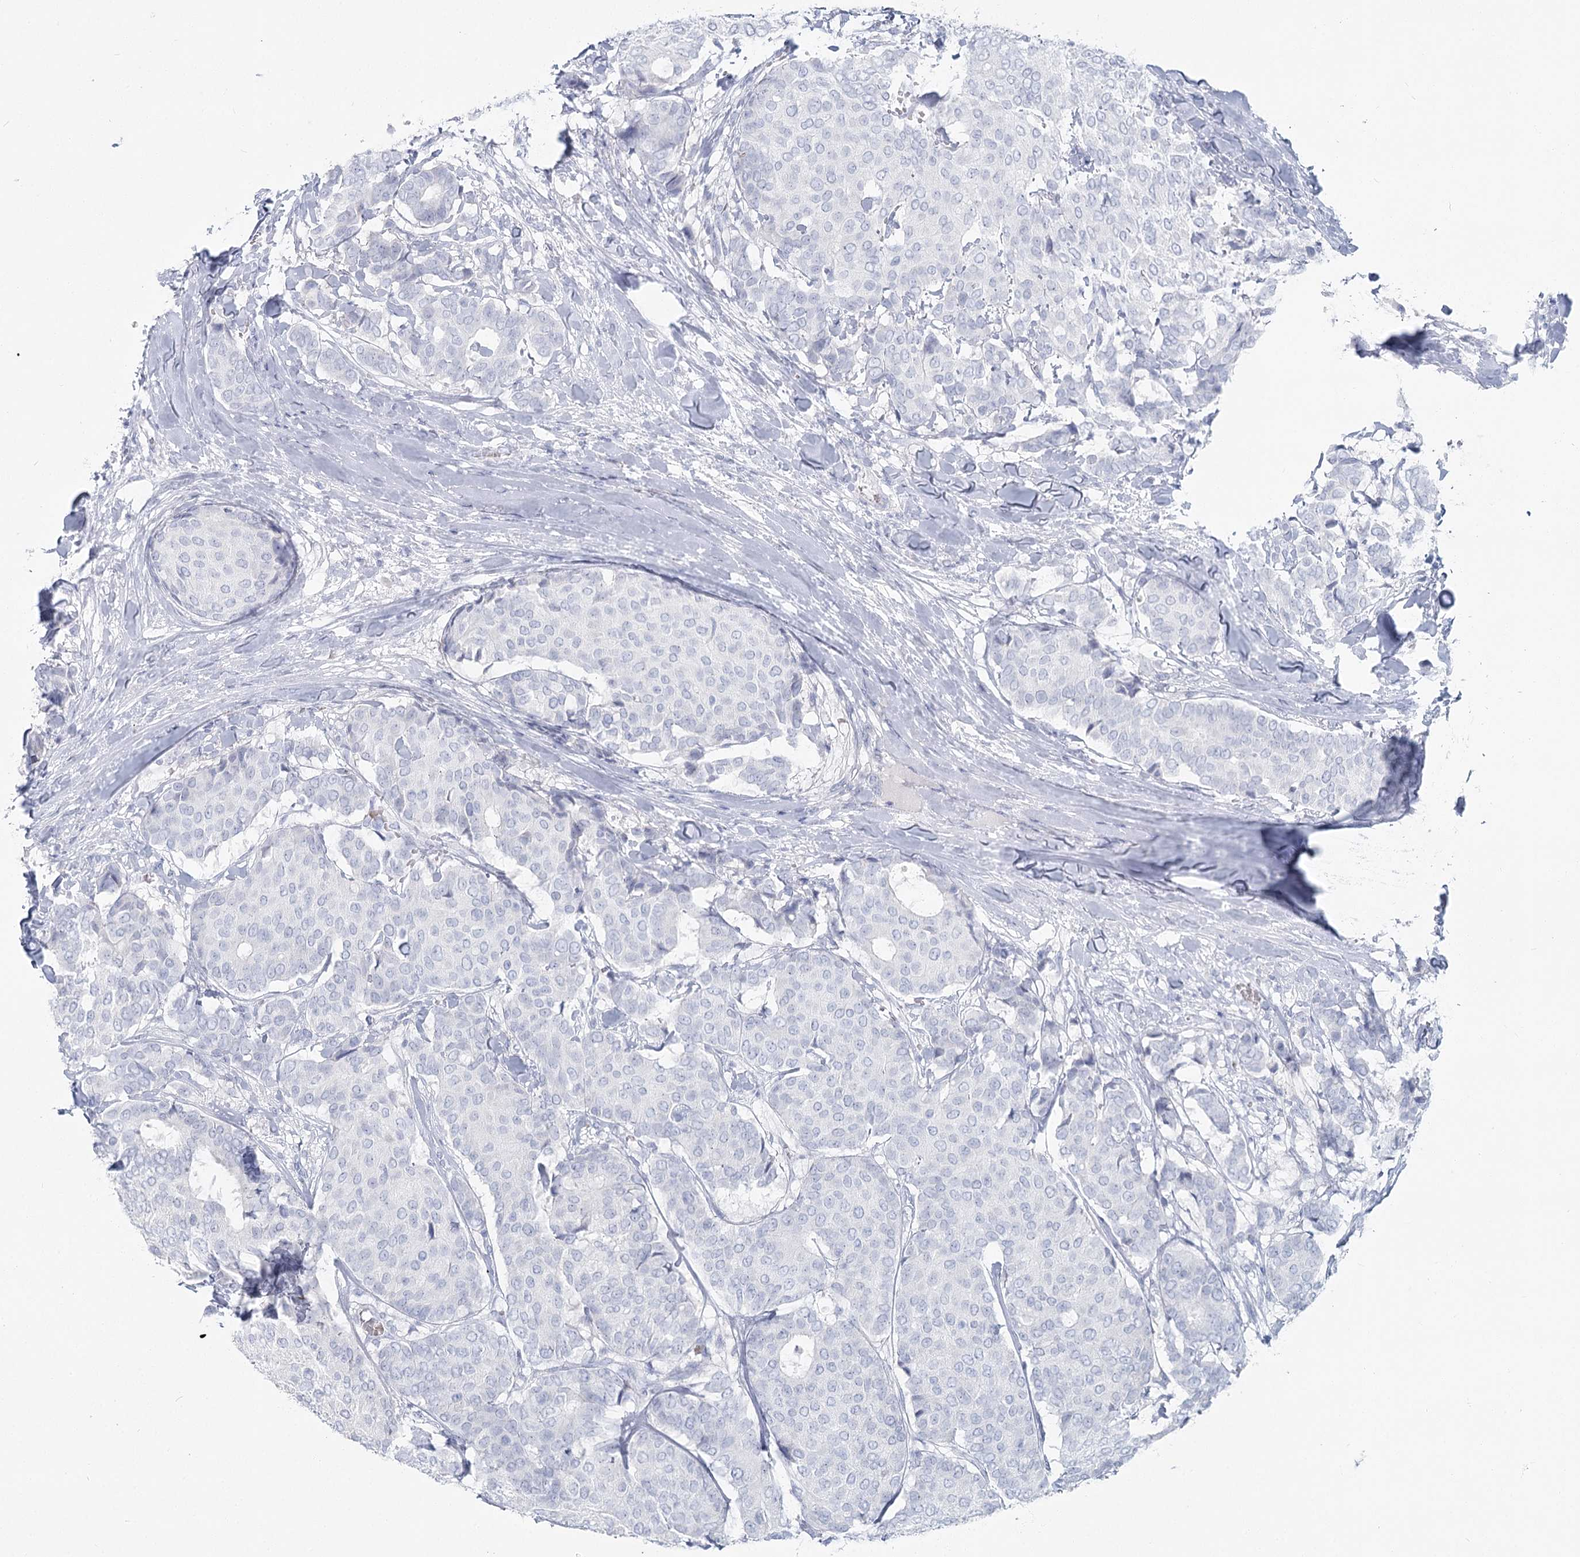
{"staining": {"intensity": "negative", "quantity": "none", "location": "none"}, "tissue": "breast cancer", "cell_type": "Tumor cells", "image_type": "cancer", "snomed": [{"axis": "morphology", "description": "Duct carcinoma"}, {"axis": "topography", "description": "Breast"}], "caption": "Immunohistochemistry of human breast cancer exhibits no expression in tumor cells.", "gene": "IFIT5", "patient": {"sex": "female", "age": 75}}